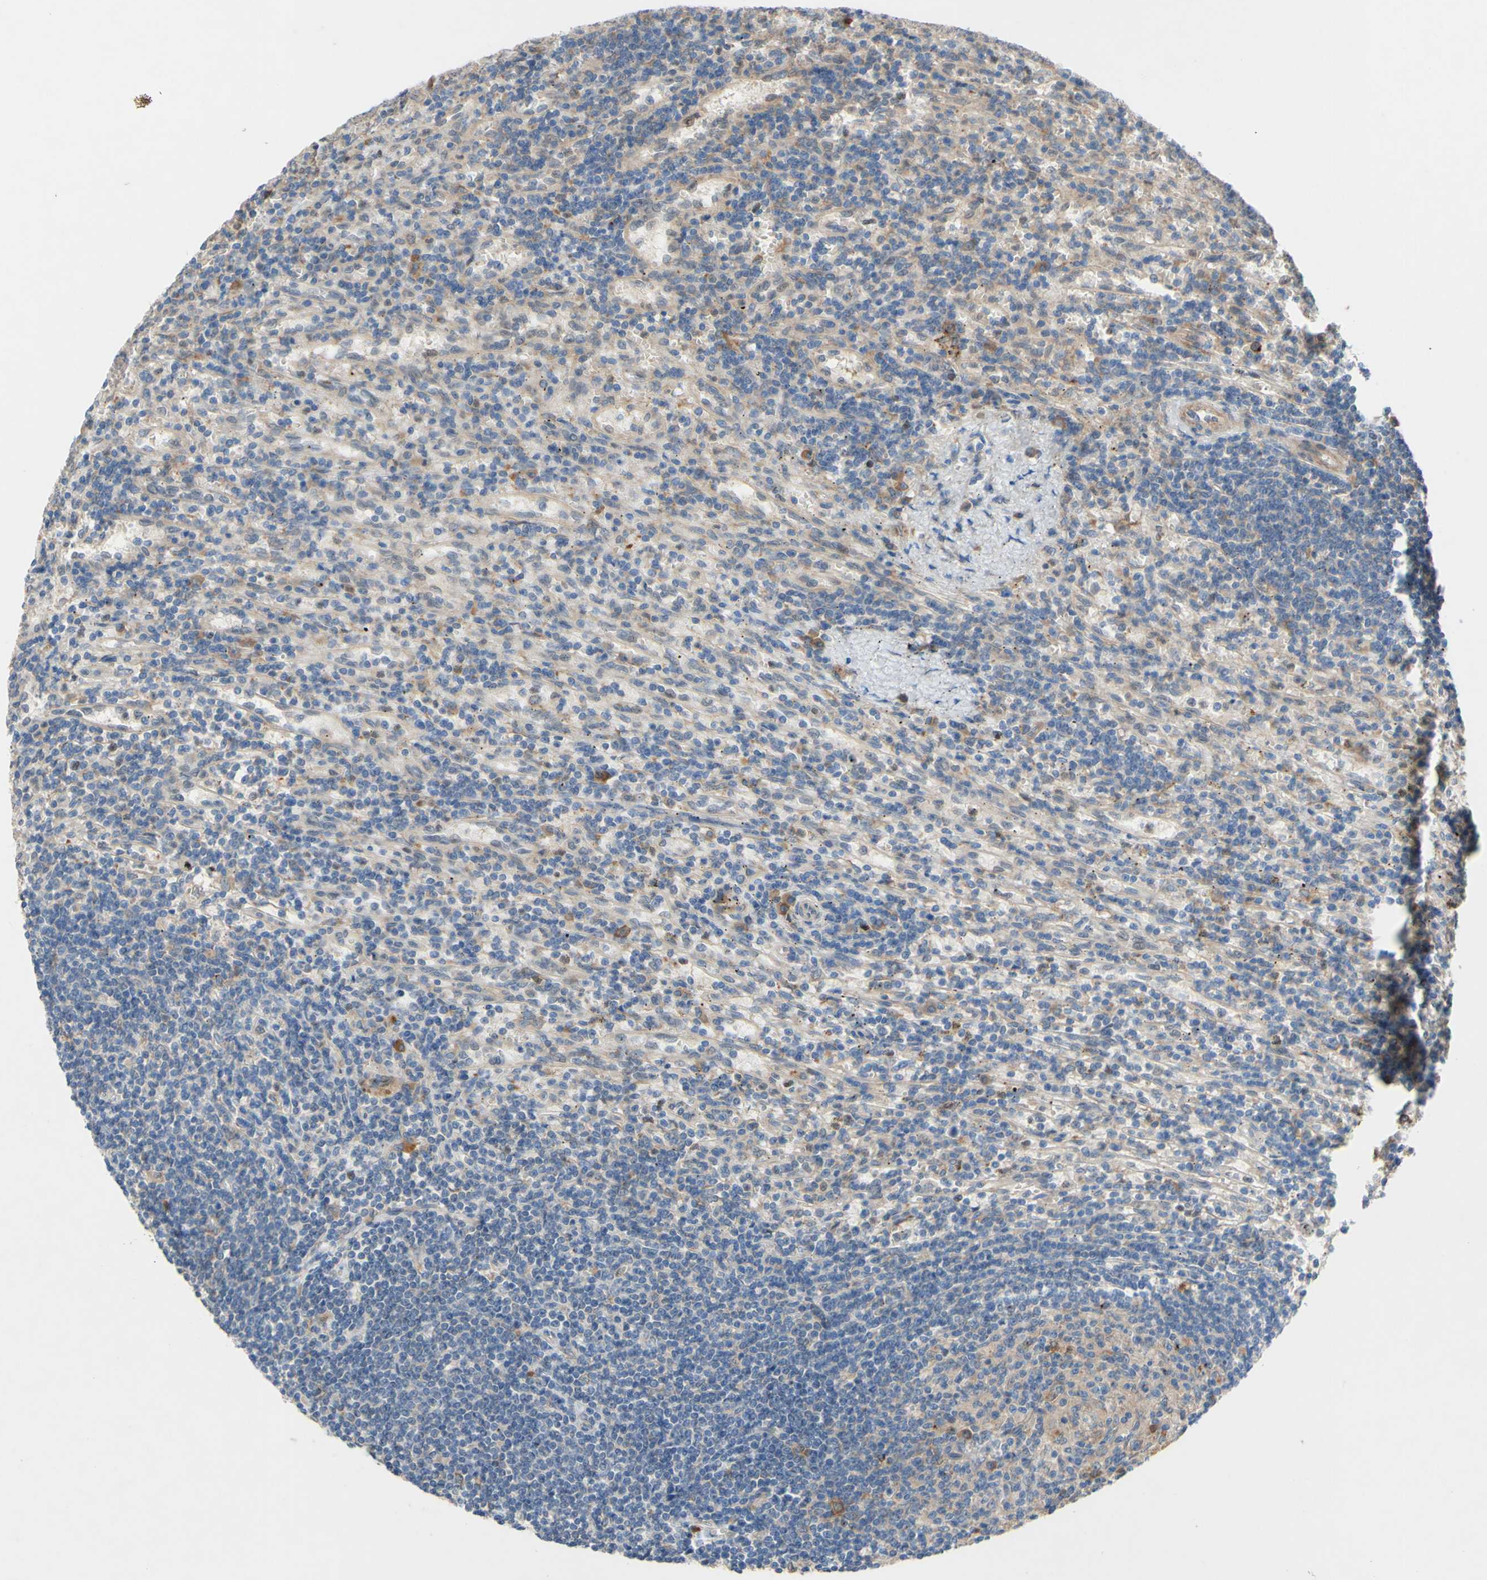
{"staining": {"intensity": "negative", "quantity": "none", "location": "none"}, "tissue": "lymphoma", "cell_type": "Tumor cells", "image_type": "cancer", "snomed": [{"axis": "morphology", "description": "Malignant lymphoma, non-Hodgkin's type, Low grade"}, {"axis": "topography", "description": "Spleen"}], "caption": "IHC photomicrograph of human low-grade malignant lymphoma, non-Hodgkin's type stained for a protein (brown), which reveals no positivity in tumor cells. (DAB IHC, high magnification).", "gene": "PDGFB", "patient": {"sex": "male", "age": 76}}